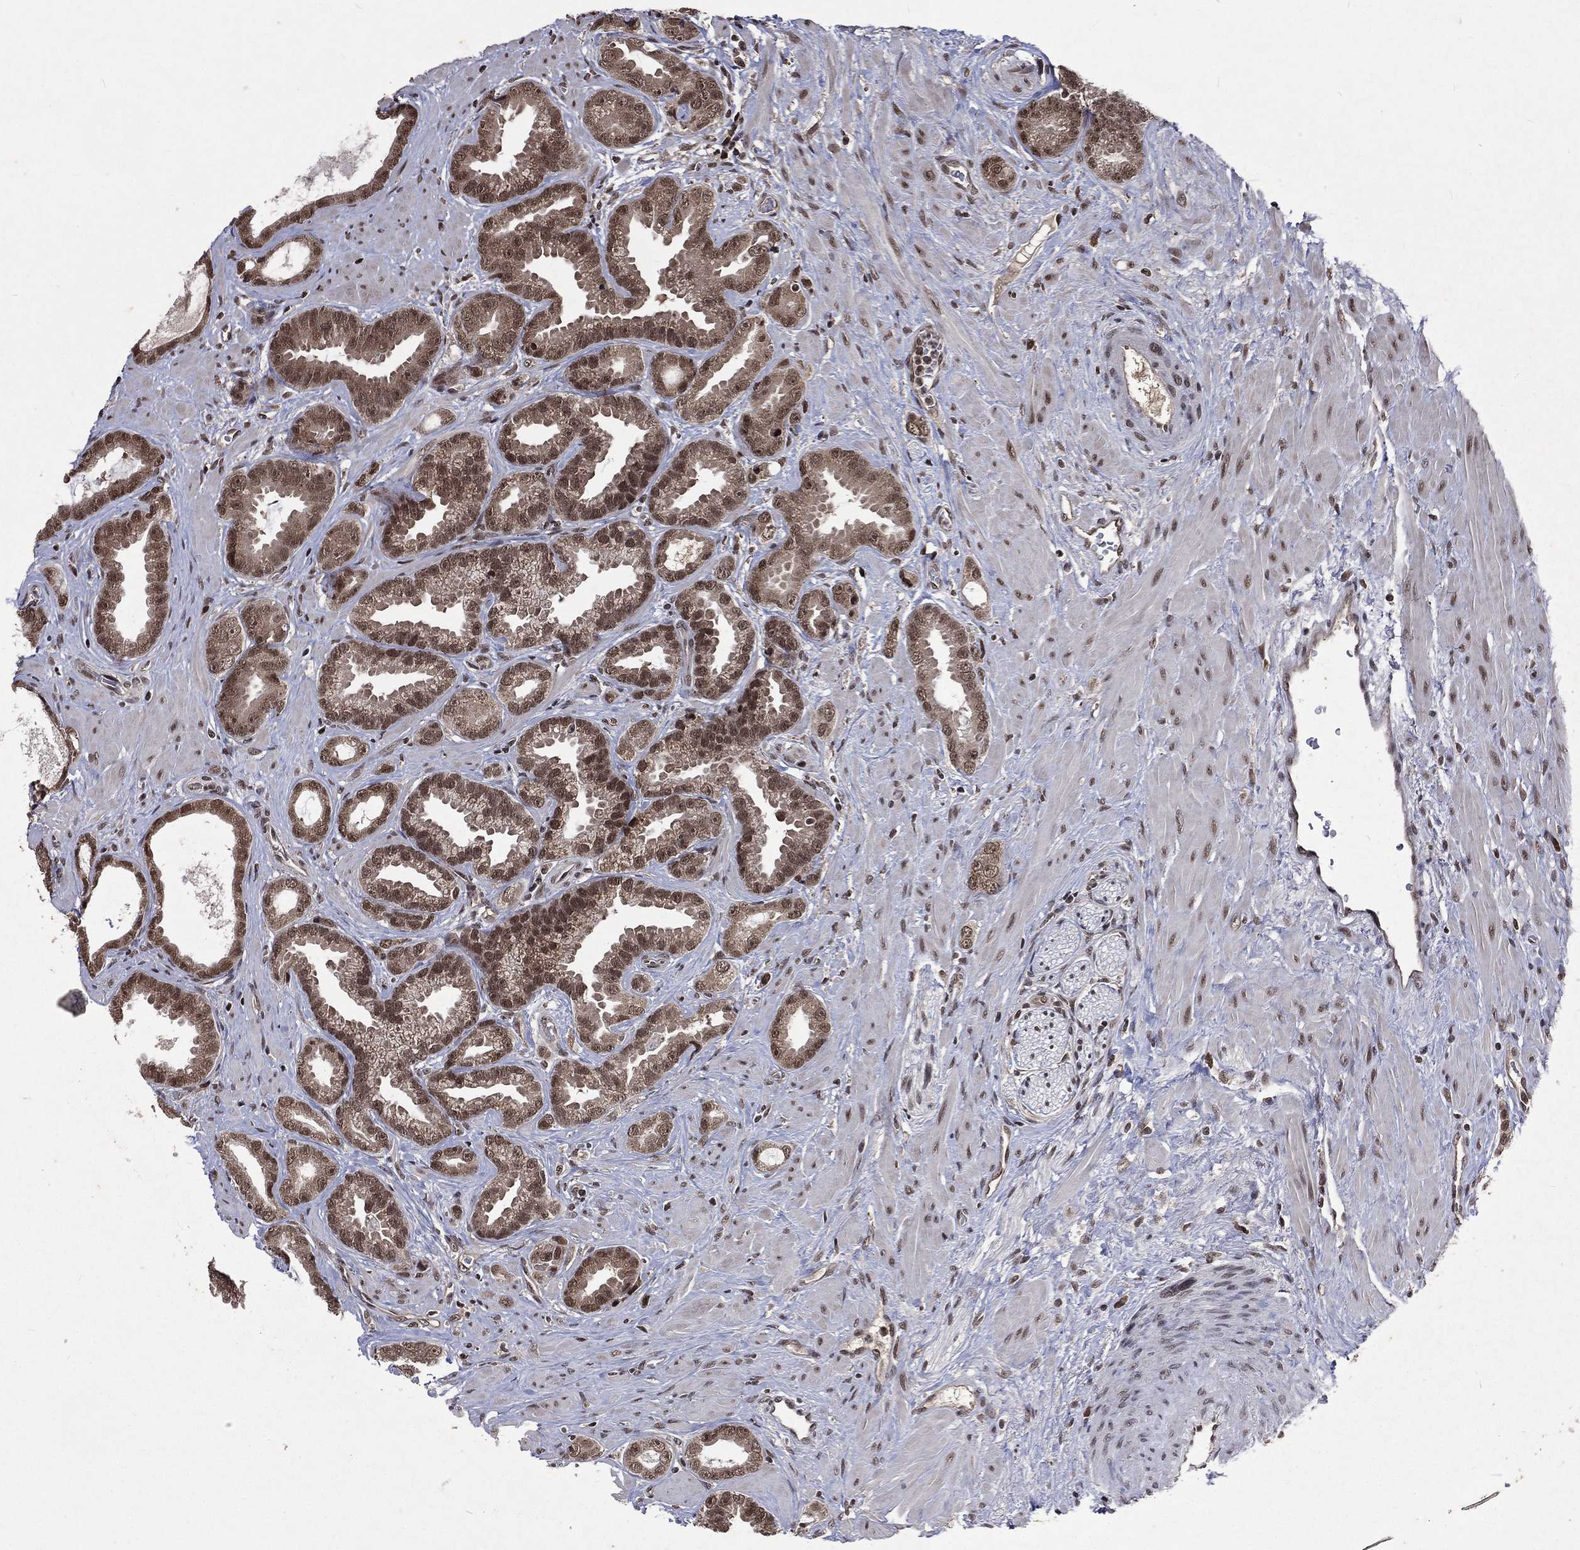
{"staining": {"intensity": "moderate", "quantity": ">75%", "location": "cytoplasmic/membranous,nuclear"}, "tissue": "prostate cancer", "cell_type": "Tumor cells", "image_type": "cancer", "snomed": [{"axis": "morphology", "description": "Adenocarcinoma, Low grade"}, {"axis": "topography", "description": "Prostate"}], "caption": "A high-resolution image shows immunohistochemistry staining of adenocarcinoma (low-grade) (prostate), which exhibits moderate cytoplasmic/membranous and nuclear expression in about >75% of tumor cells. The protein is shown in brown color, while the nuclei are stained blue.", "gene": "DMAP1", "patient": {"sex": "male", "age": 68}}